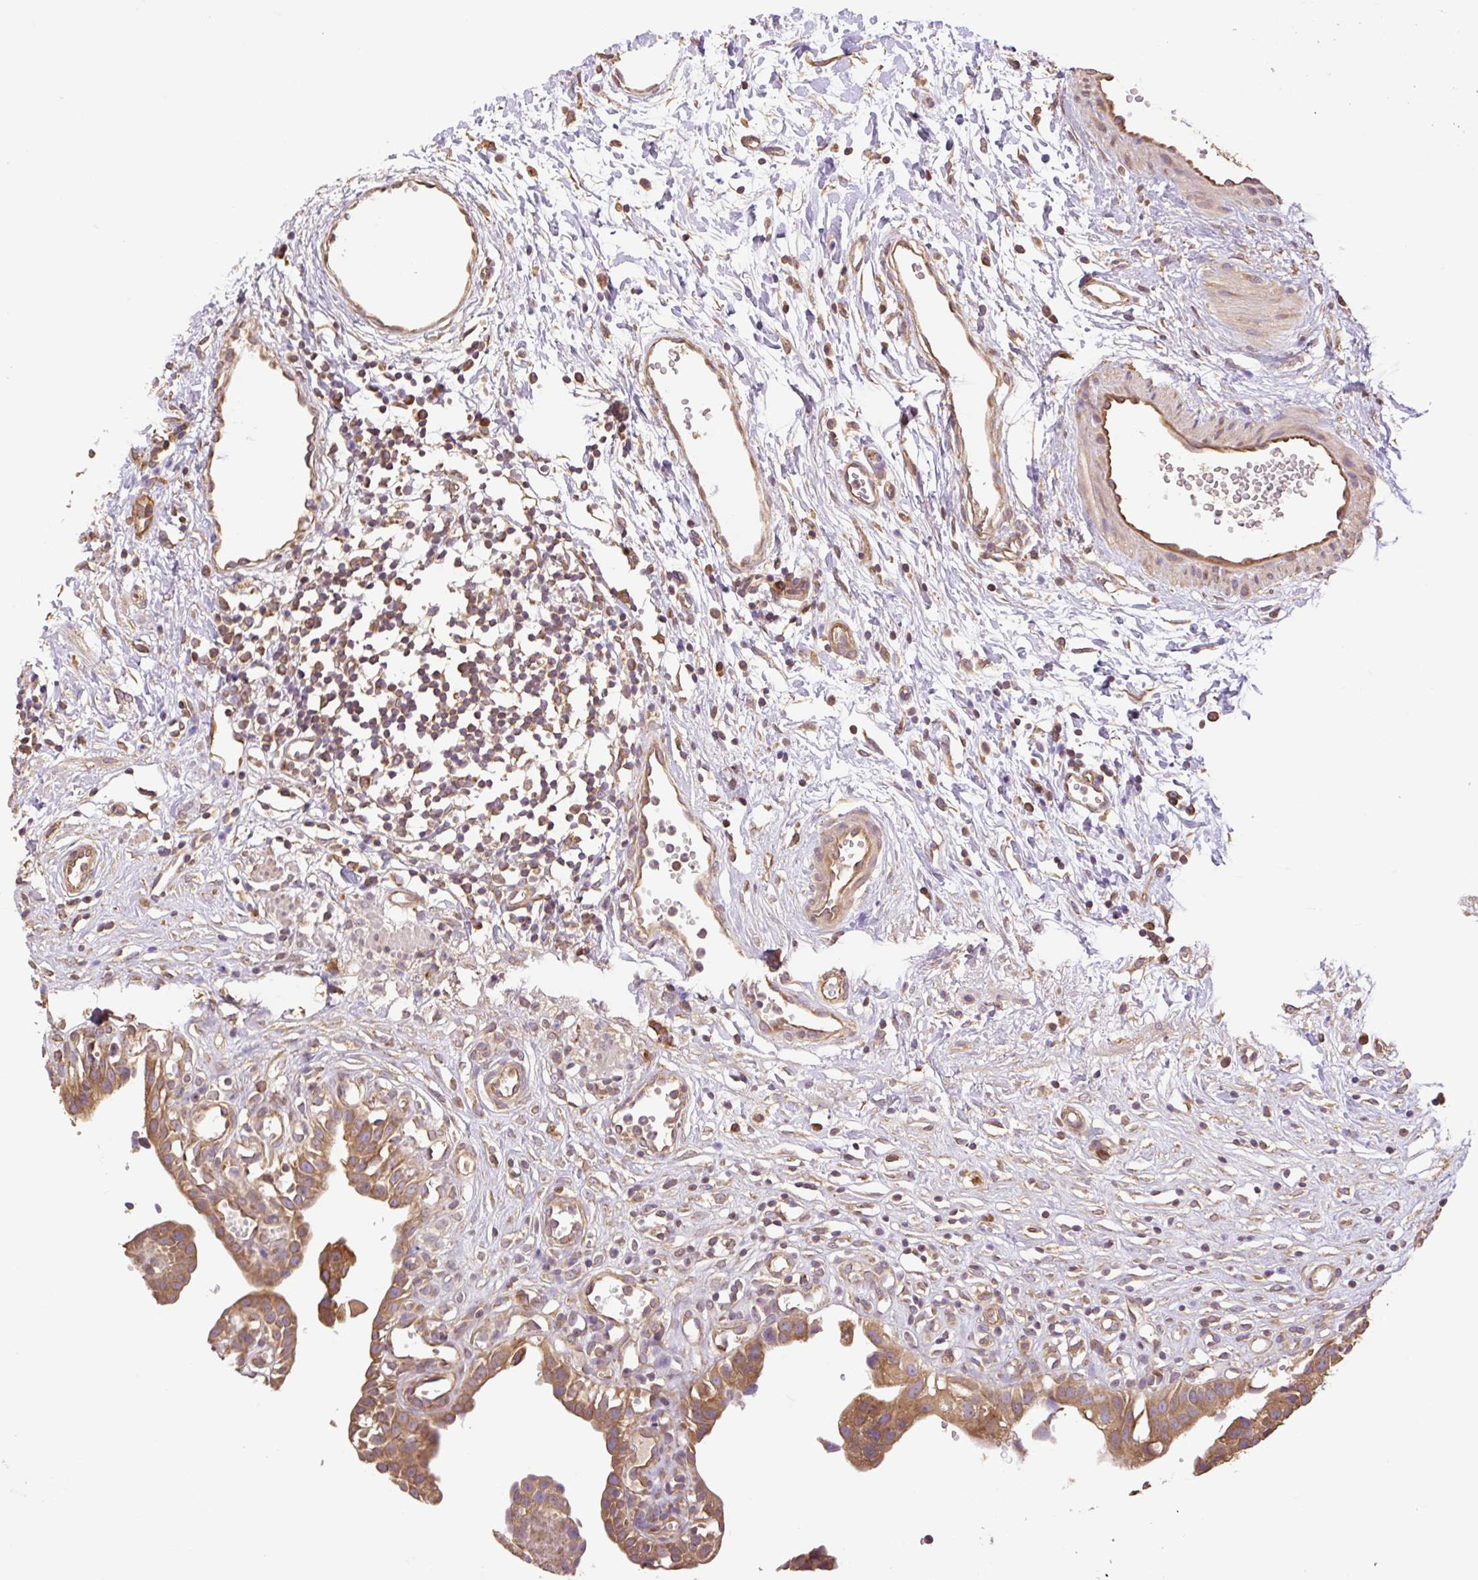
{"staining": {"intensity": "moderate", "quantity": ">75%", "location": "cytoplasmic/membranous"}, "tissue": "urinary bladder", "cell_type": "Urothelial cells", "image_type": "normal", "snomed": [{"axis": "morphology", "description": "Normal tissue, NOS"}, {"axis": "topography", "description": "Urinary bladder"}], "caption": "A medium amount of moderate cytoplasmic/membranous expression is appreciated in about >75% of urothelial cells in unremarkable urinary bladder. The protein of interest is shown in brown color, while the nuclei are stained blue.", "gene": "DESI1", "patient": {"sex": "male", "age": 51}}